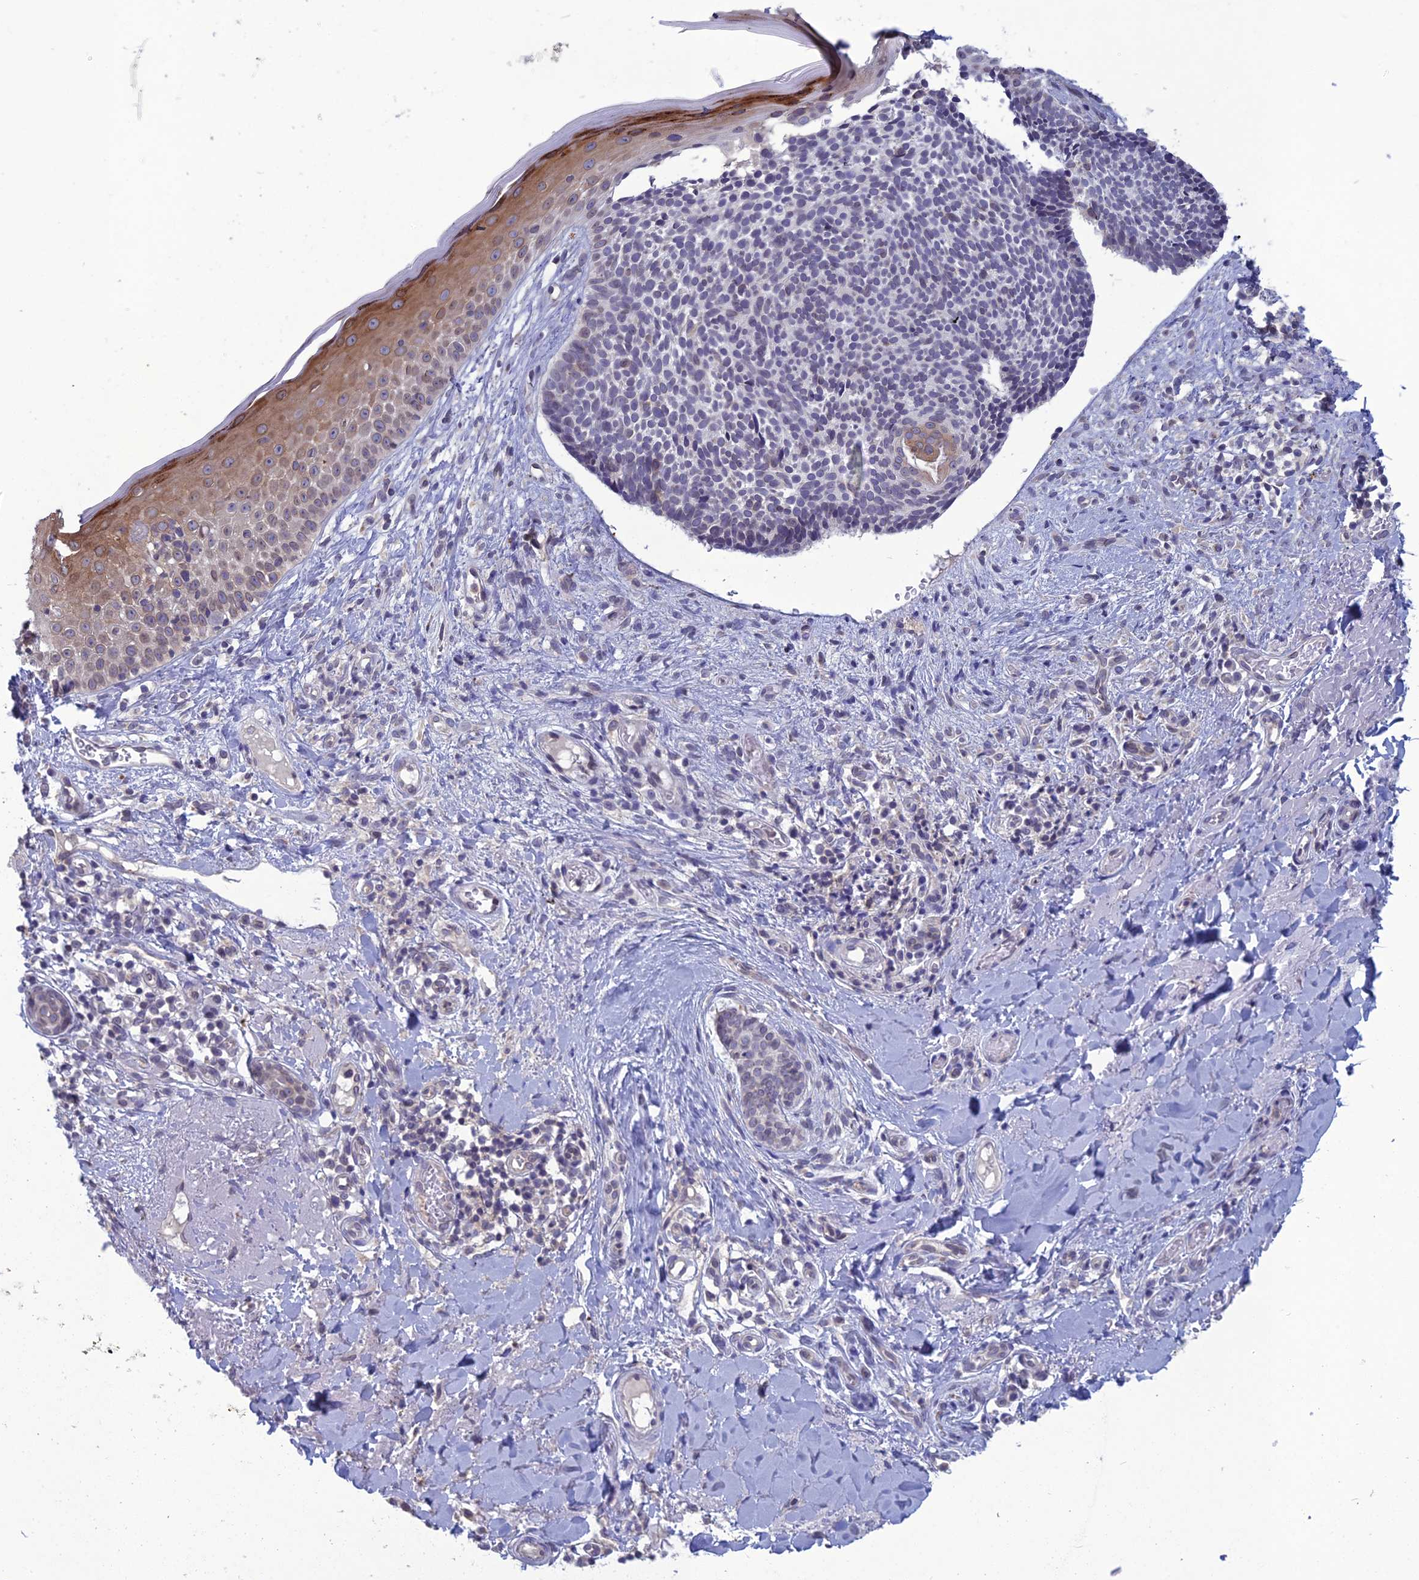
{"staining": {"intensity": "negative", "quantity": "none", "location": "none"}, "tissue": "skin cancer", "cell_type": "Tumor cells", "image_type": "cancer", "snomed": [{"axis": "morphology", "description": "Basal cell carcinoma"}, {"axis": "topography", "description": "Skin"}], "caption": "There is no significant positivity in tumor cells of skin basal cell carcinoma. (DAB IHC, high magnification).", "gene": "WDR46", "patient": {"sex": "male", "age": 84}}